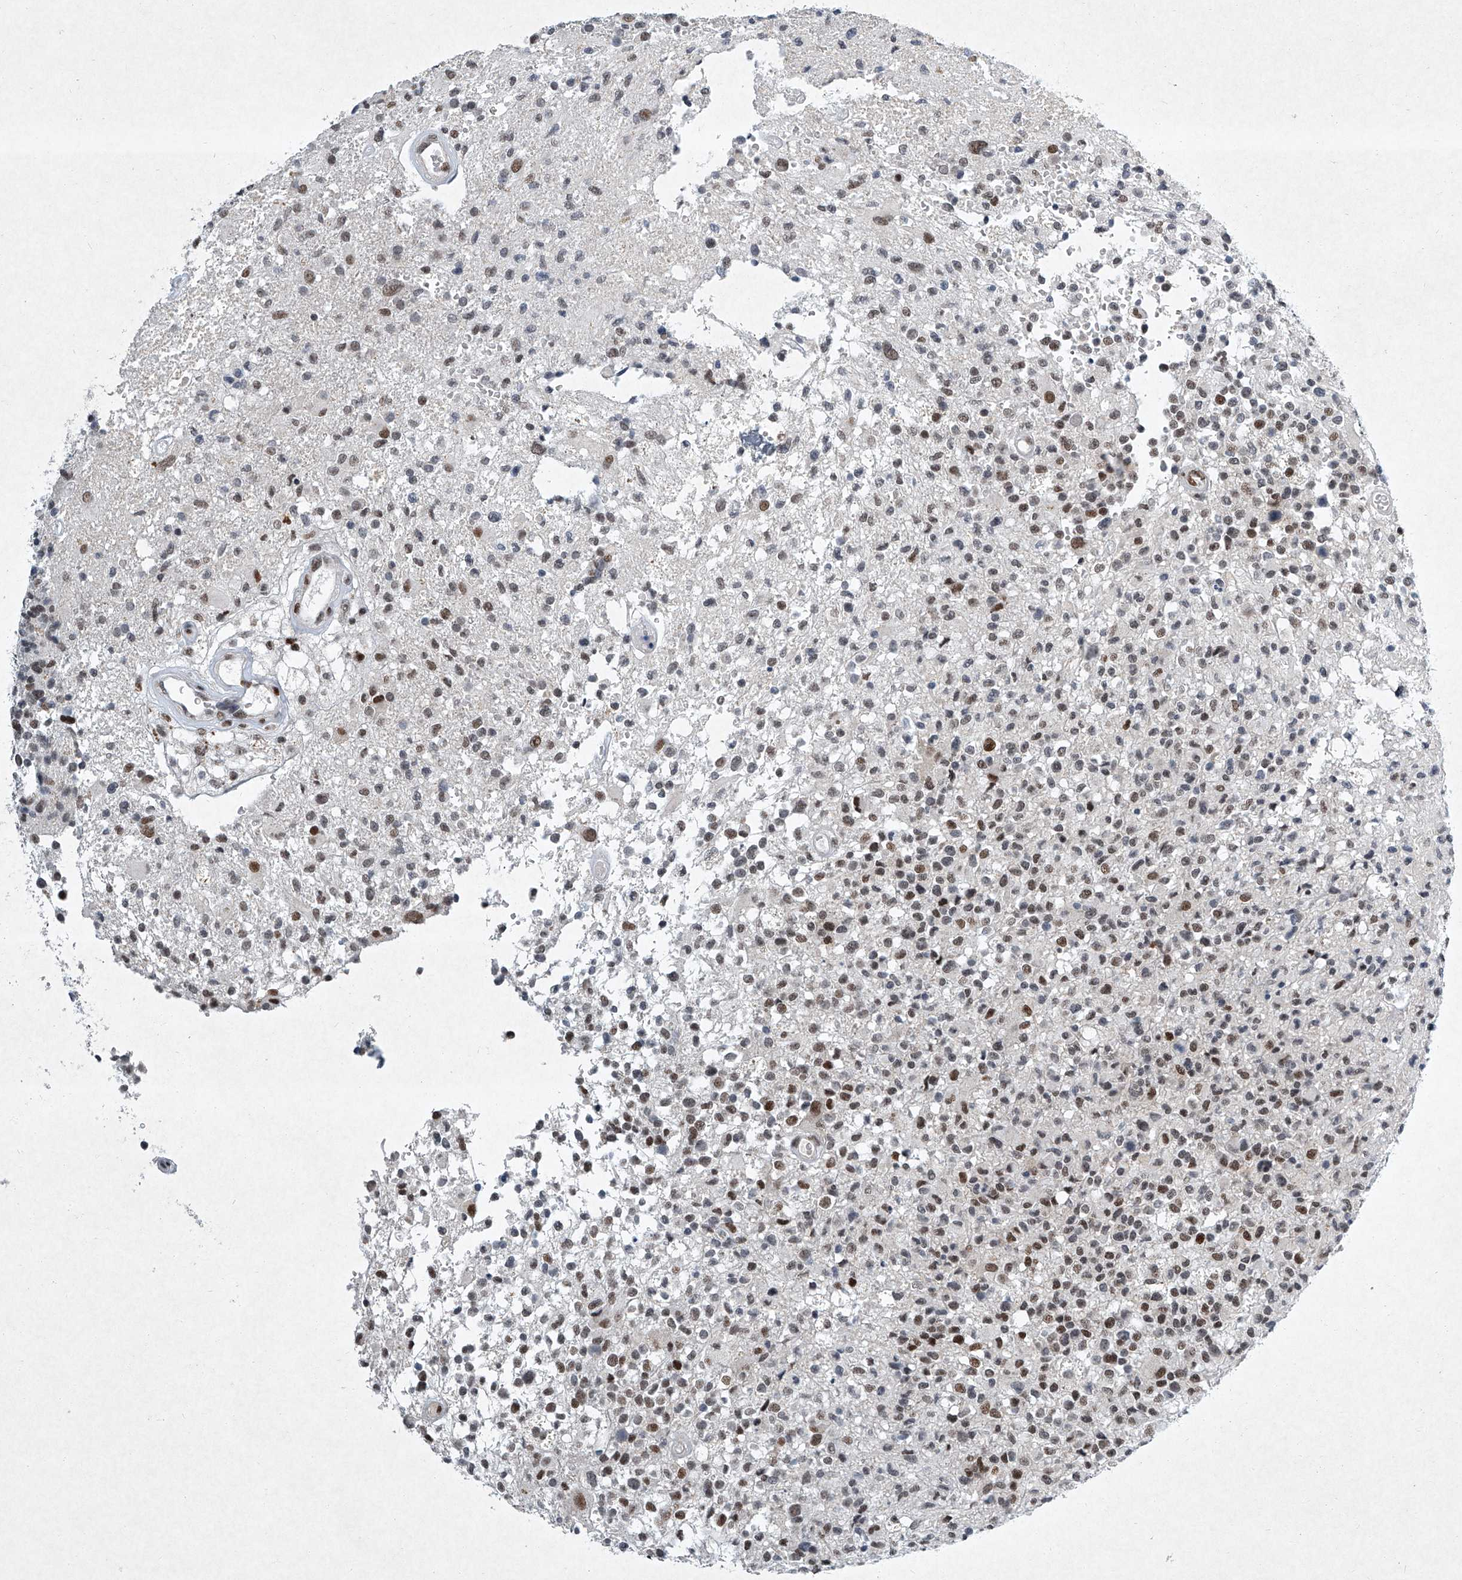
{"staining": {"intensity": "moderate", "quantity": "25%-75%", "location": "nuclear"}, "tissue": "glioma", "cell_type": "Tumor cells", "image_type": "cancer", "snomed": [{"axis": "morphology", "description": "Glioma, malignant, High grade"}, {"axis": "morphology", "description": "Glioblastoma, NOS"}, {"axis": "topography", "description": "Brain"}], "caption": "Brown immunohistochemical staining in human glioma shows moderate nuclear staining in about 25%-75% of tumor cells.", "gene": "TFDP1", "patient": {"sex": "male", "age": 60}}